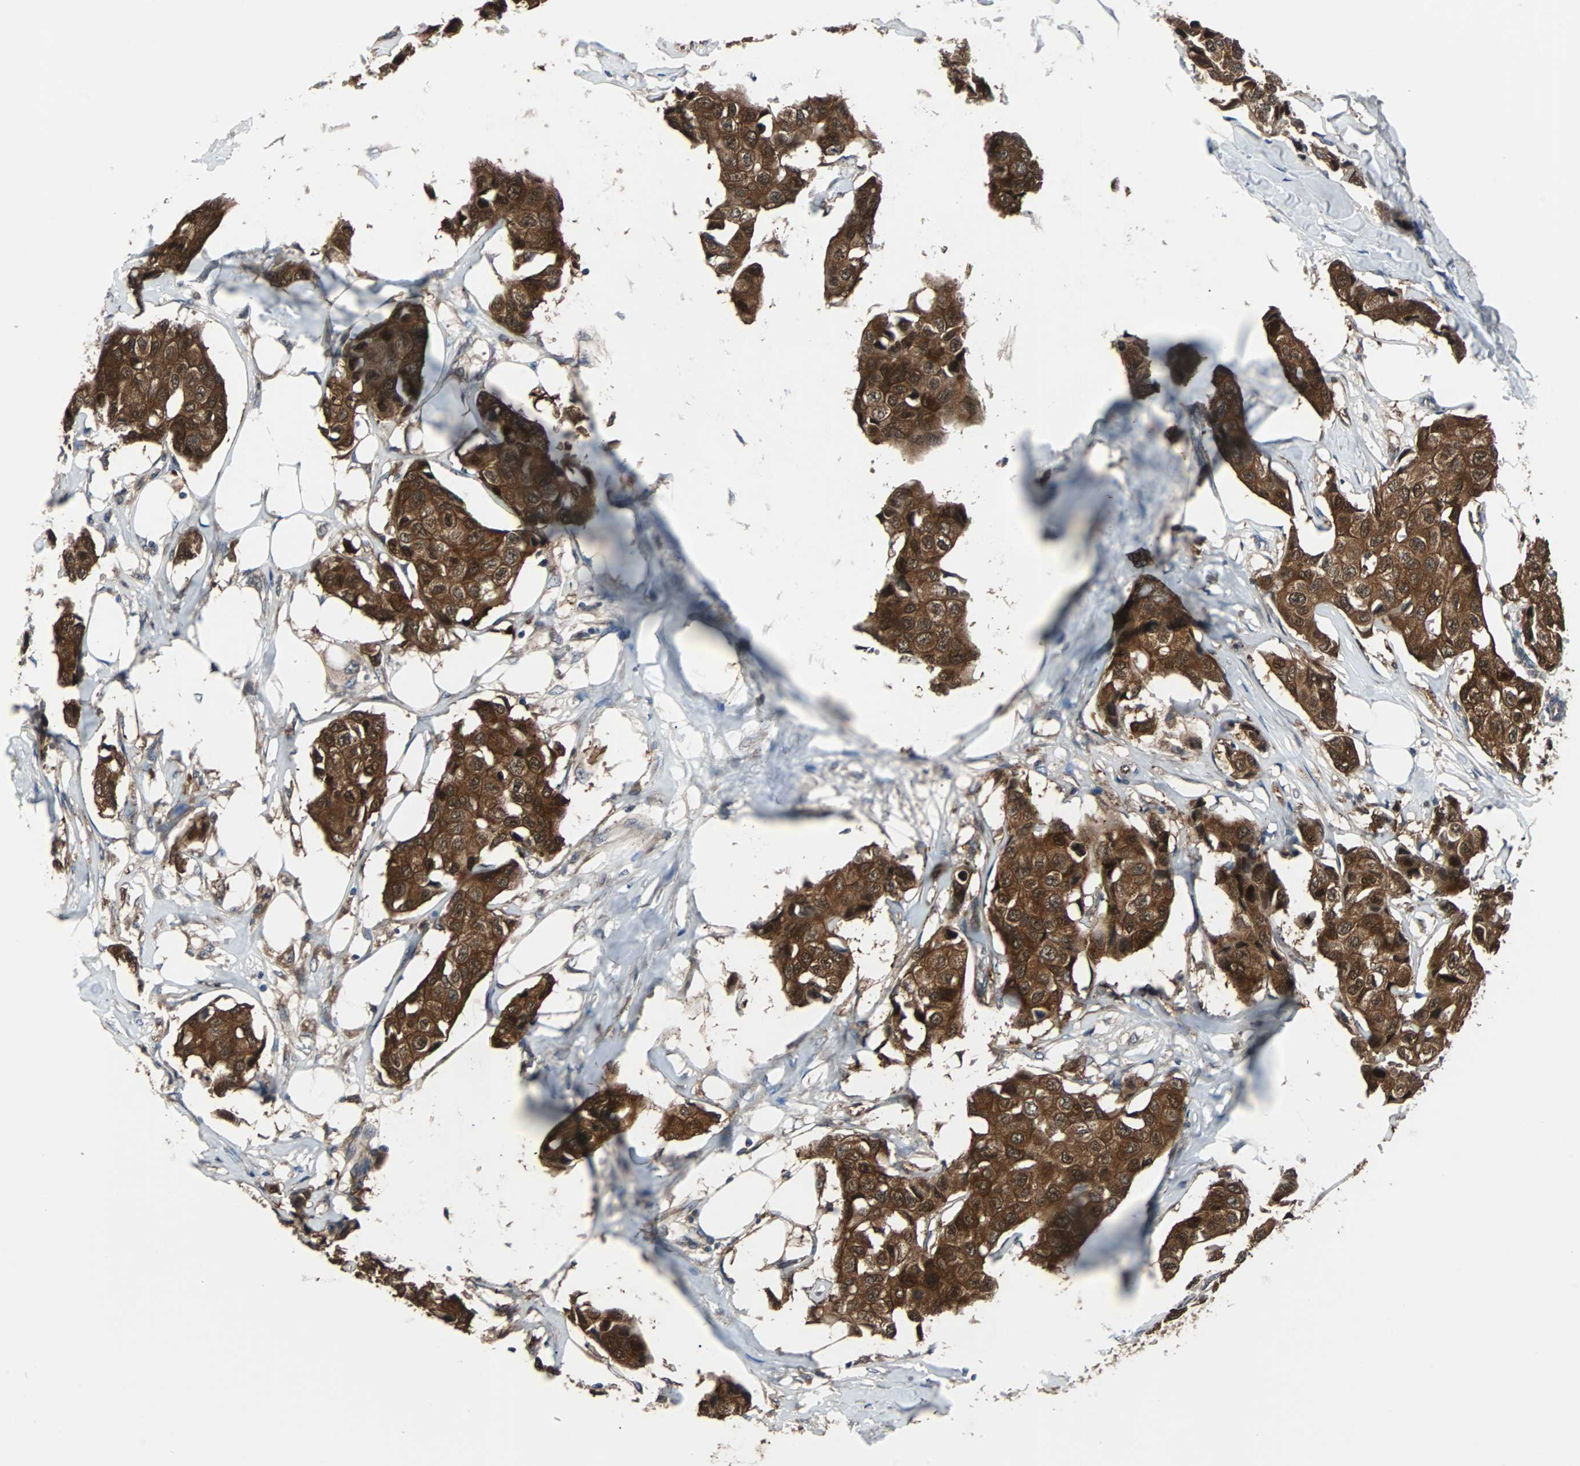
{"staining": {"intensity": "strong", "quantity": ">75%", "location": "cytoplasmic/membranous,nuclear"}, "tissue": "breast cancer", "cell_type": "Tumor cells", "image_type": "cancer", "snomed": [{"axis": "morphology", "description": "Duct carcinoma"}, {"axis": "topography", "description": "Breast"}], "caption": "Protein expression analysis of breast cancer reveals strong cytoplasmic/membranous and nuclear expression in approximately >75% of tumor cells. Using DAB (3,3'-diaminobenzidine) (brown) and hematoxylin (blue) stains, captured at high magnification using brightfield microscopy.", "gene": "PAK1", "patient": {"sex": "female", "age": 80}}